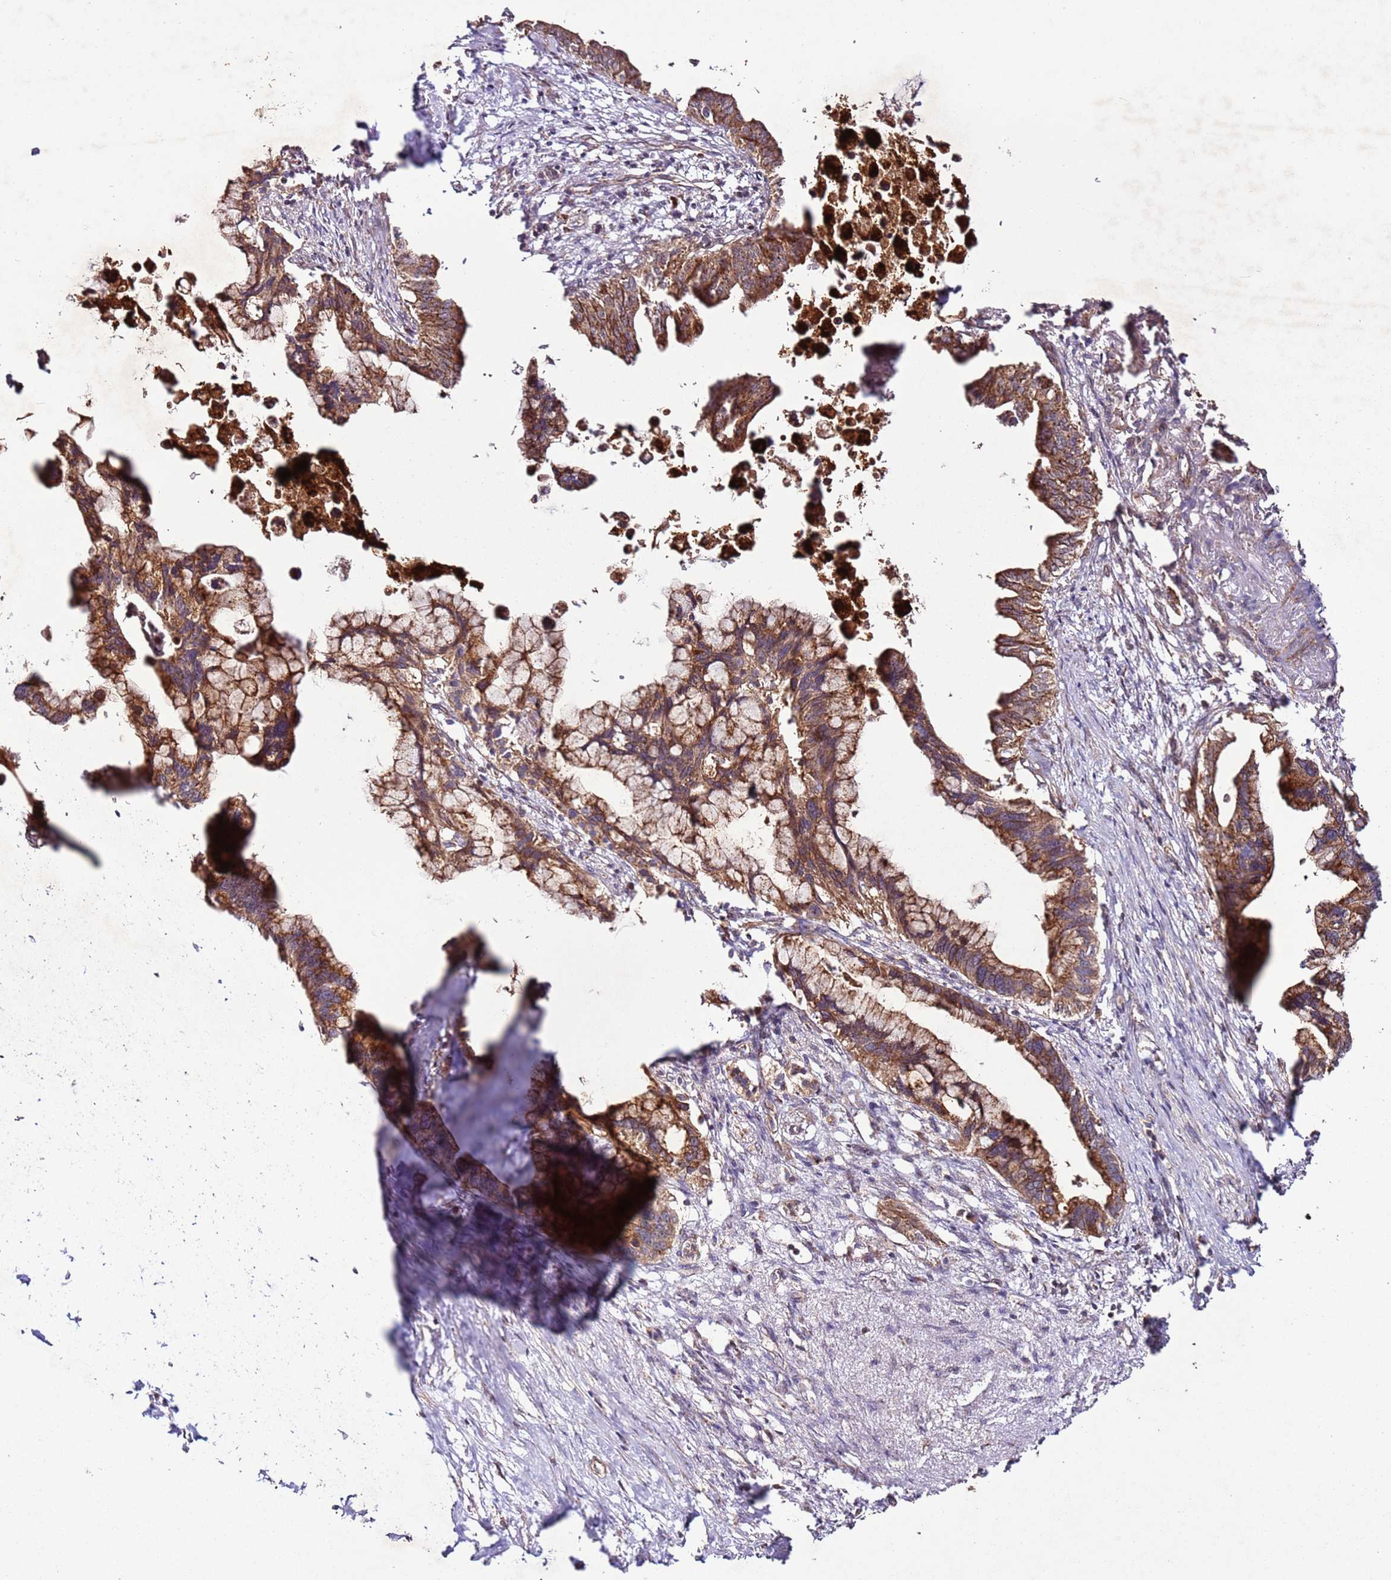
{"staining": {"intensity": "strong", "quantity": ">75%", "location": "cytoplasmic/membranous"}, "tissue": "pancreatic cancer", "cell_type": "Tumor cells", "image_type": "cancer", "snomed": [{"axis": "morphology", "description": "Adenocarcinoma, NOS"}, {"axis": "topography", "description": "Pancreas"}], "caption": "Immunohistochemical staining of pancreatic cancer (adenocarcinoma) exhibits strong cytoplasmic/membranous protein staining in approximately >75% of tumor cells.", "gene": "FAM186A", "patient": {"sex": "female", "age": 83}}